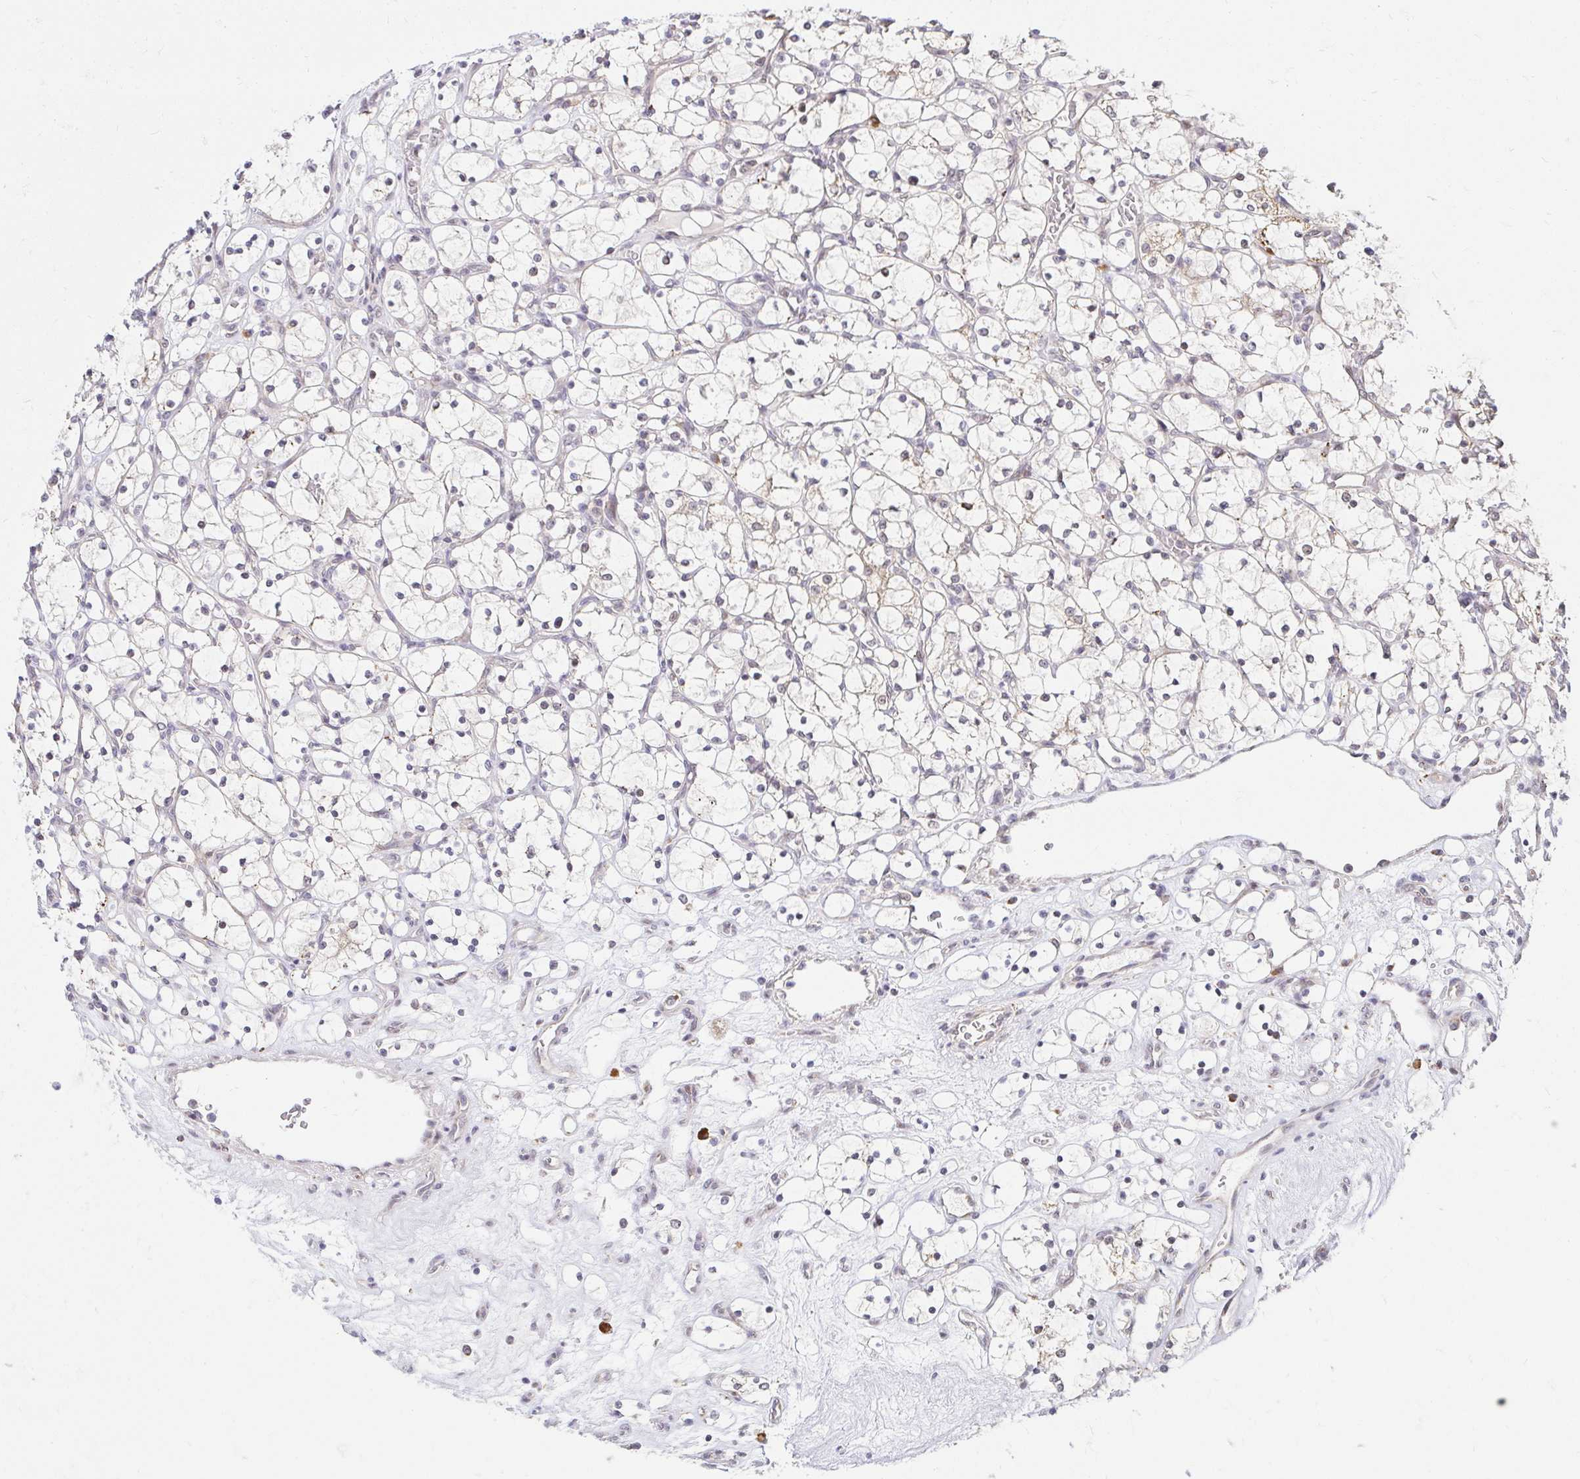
{"staining": {"intensity": "negative", "quantity": "none", "location": "none"}, "tissue": "renal cancer", "cell_type": "Tumor cells", "image_type": "cancer", "snomed": [{"axis": "morphology", "description": "Adenocarcinoma, NOS"}, {"axis": "topography", "description": "Kidney"}], "caption": "Renal adenocarcinoma was stained to show a protein in brown. There is no significant staining in tumor cells. The staining is performed using DAB brown chromogen with nuclei counter-stained in using hematoxylin.", "gene": "TIMM50", "patient": {"sex": "female", "age": 69}}